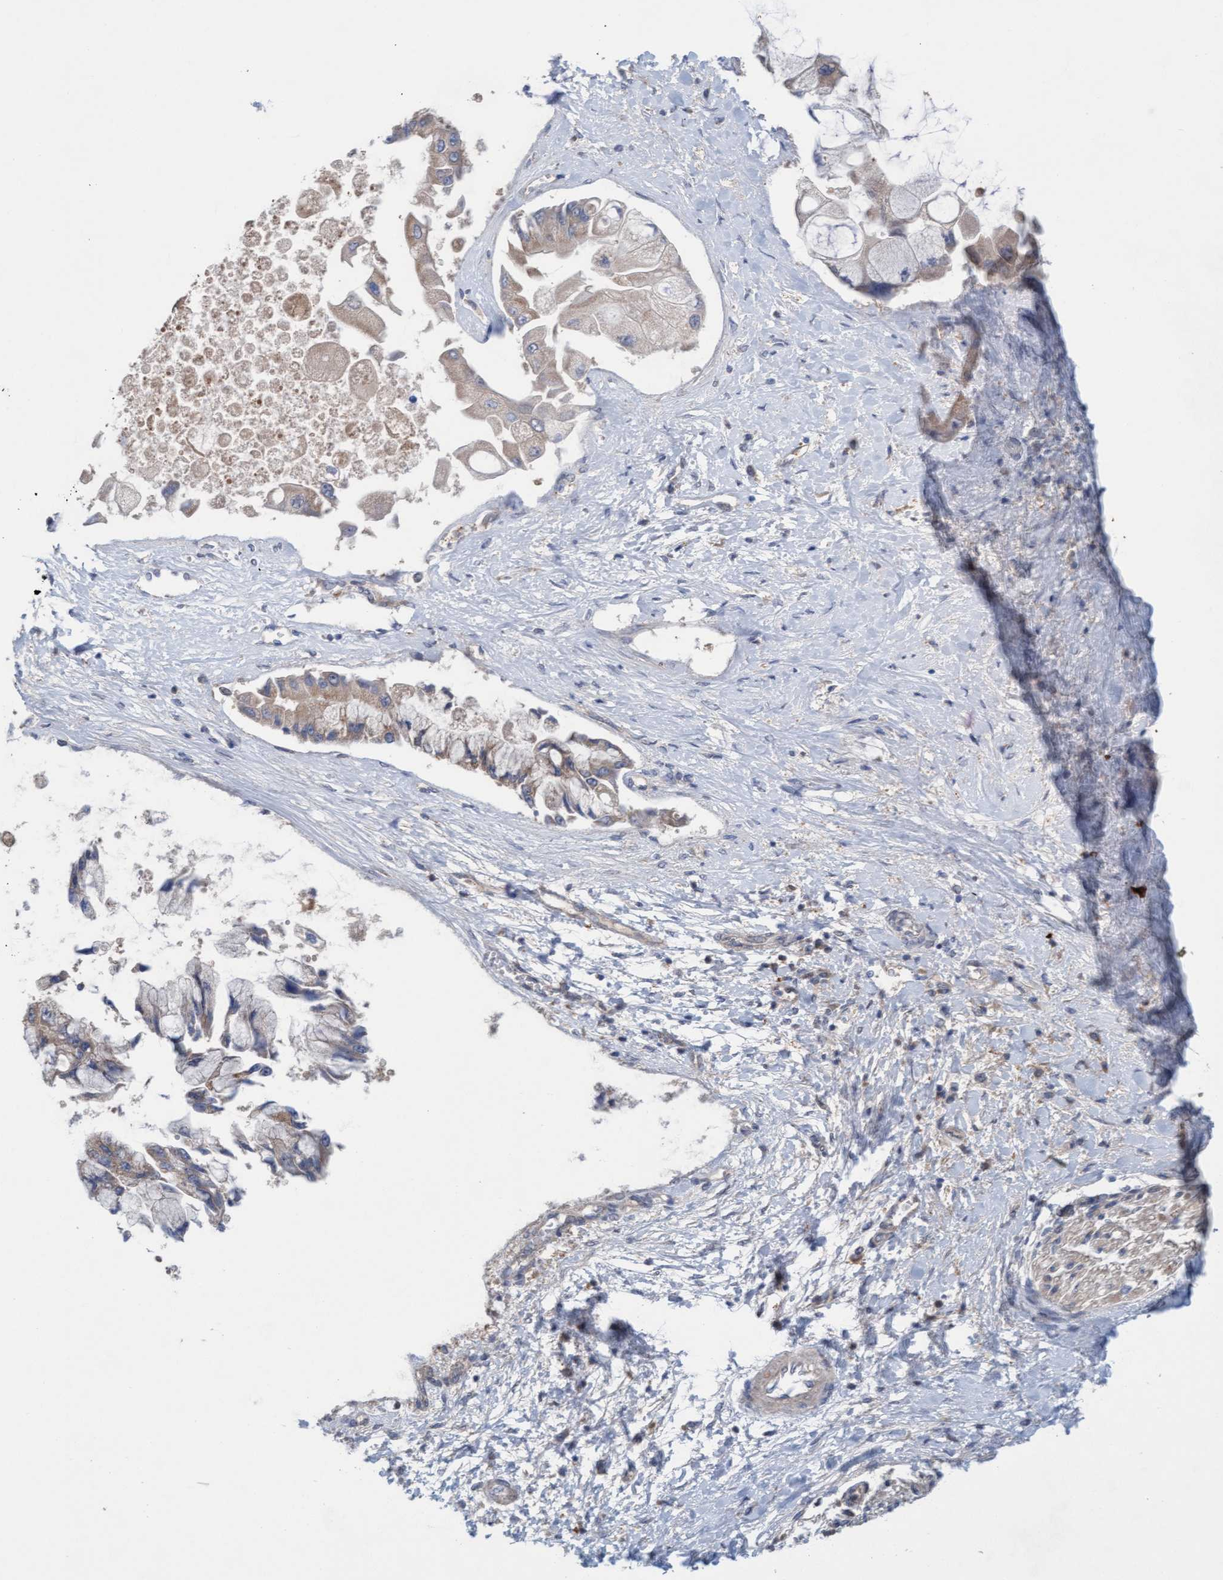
{"staining": {"intensity": "weak", "quantity": "<25%", "location": "cytoplasmic/membranous"}, "tissue": "liver cancer", "cell_type": "Tumor cells", "image_type": "cancer", "snomed": [{"axis": "morphology", "description": "Cholangiocarcinoma"}, {"axis": "topography", "description": "Liver"}], "caption": "Immunohistochemistry image of neoplastic tissue: human liver cancer stained with DAB reveals no significant protein positivity in tumor cells. Nuclei are stained in blue.", "gene": "KLHL25", "patient": {"sex": "male", "age": 50}}